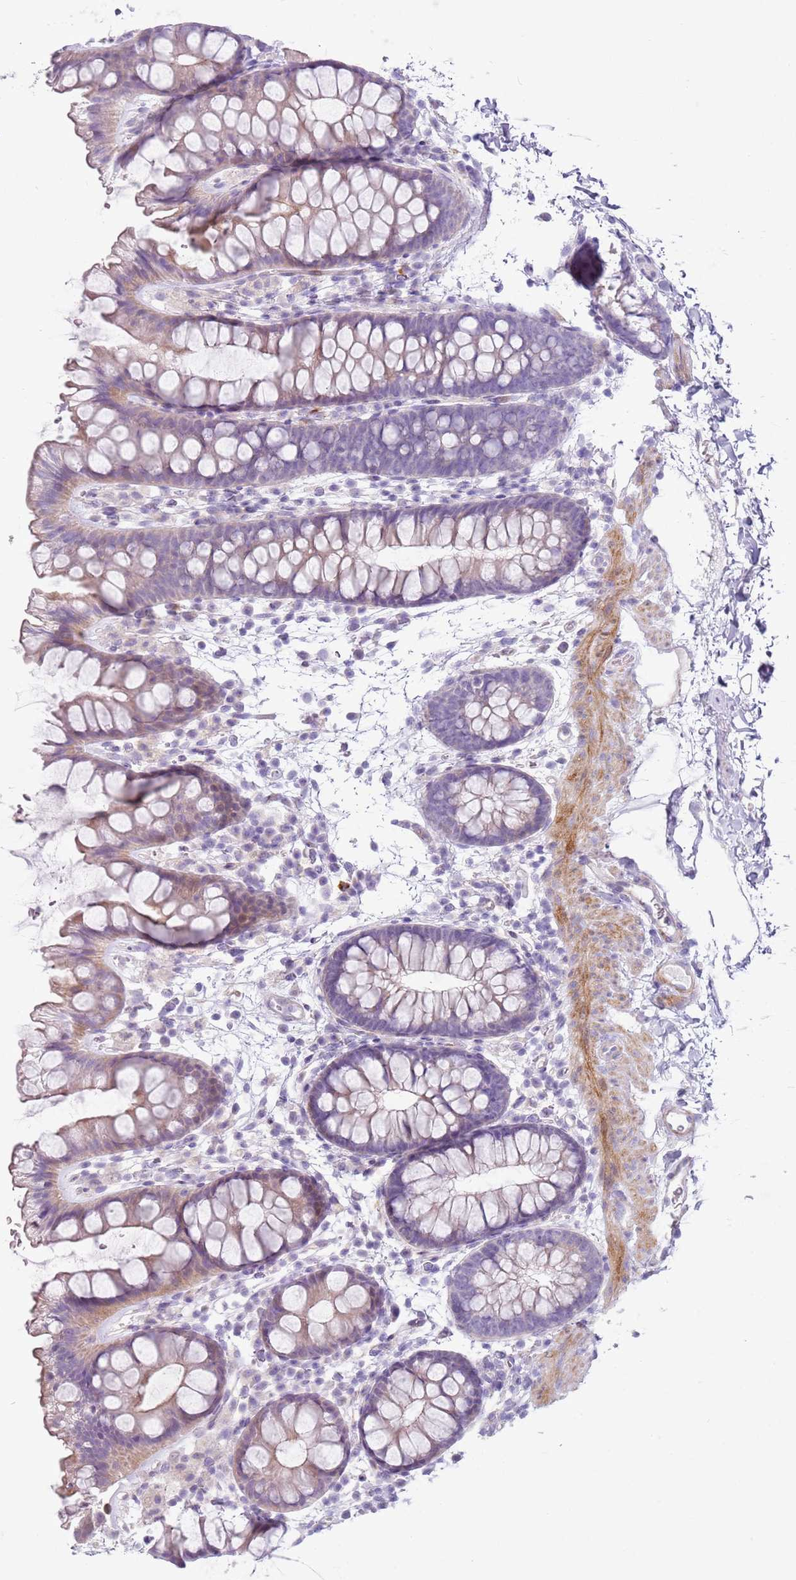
{"staining": {"intensity": "strong", "quantity": "<25%", "location": "cytoplasmic/membranous"}, "tissue": "colon", "cell_type": "Endothelial cells", "image_type": "normal", "snomed": [{"axis": "morphology", "description": "Normal tissue, NOS"}, {"axis": "topography", "description": "Colon"}], "caption": "Immunohistochemical staining of unremarkable human colon demonstrates strong cytoplasmic/membranous protein positivity in about <25% of endothelial cells. (DAB (3,3'-diaminobenzidine) = brown stain, brightfield microscopy at high magnification).", "gene": "ZNF239", "patient": {"sex": "female", "age": 62}}